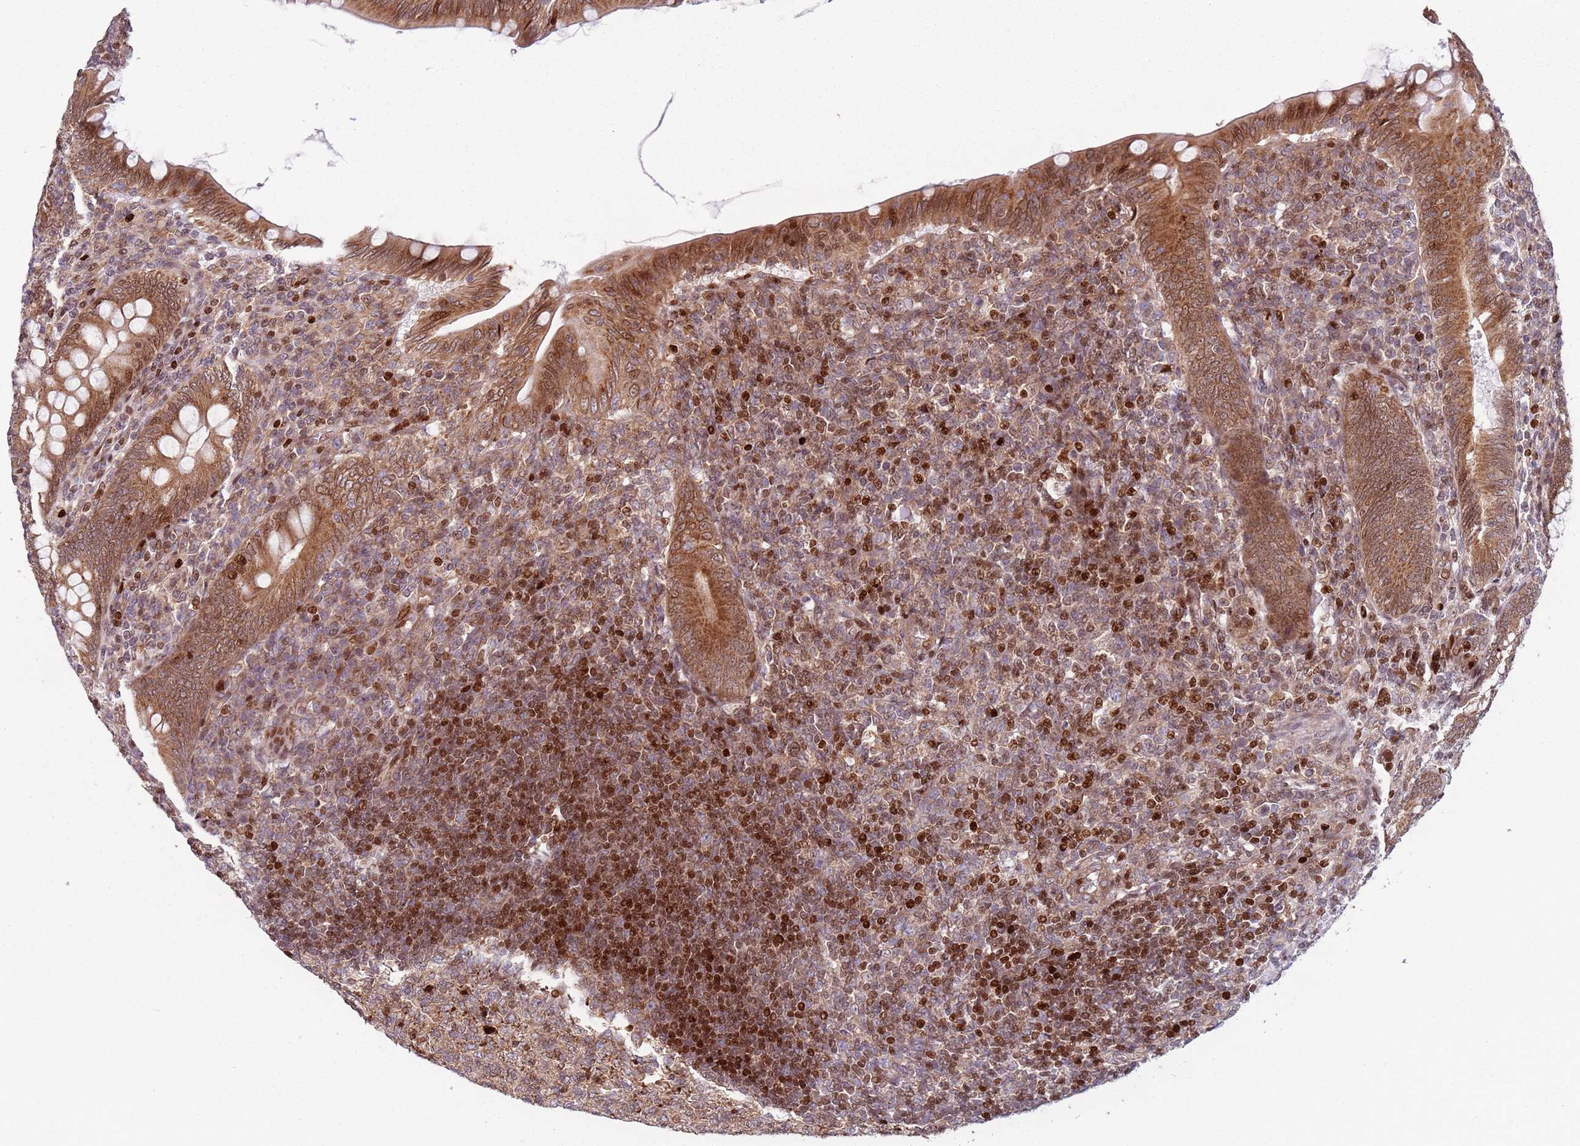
{"staining": {"intensity": "strong", "quantity": ">75%", "location": "cytoplasmic/membranous,nuclear"}, "tissue": "appendix", "cell_type": "Glandular cells", "image_type": "normal", "snomed": [{"axis": "morphology", "description": "Normal tissue, NOS"}, {"axis": "topography", "description": "Appendix"}], "caption": "Immunohistochemical staining of unremarkable human appendix displays >75% levels of strong cytoplasmic/membranous,nuclear protein positivity in approximately >75% of glandular cells.", "gene": "HNRNPLL", "patient": {"sex": "male", "age": 14}}